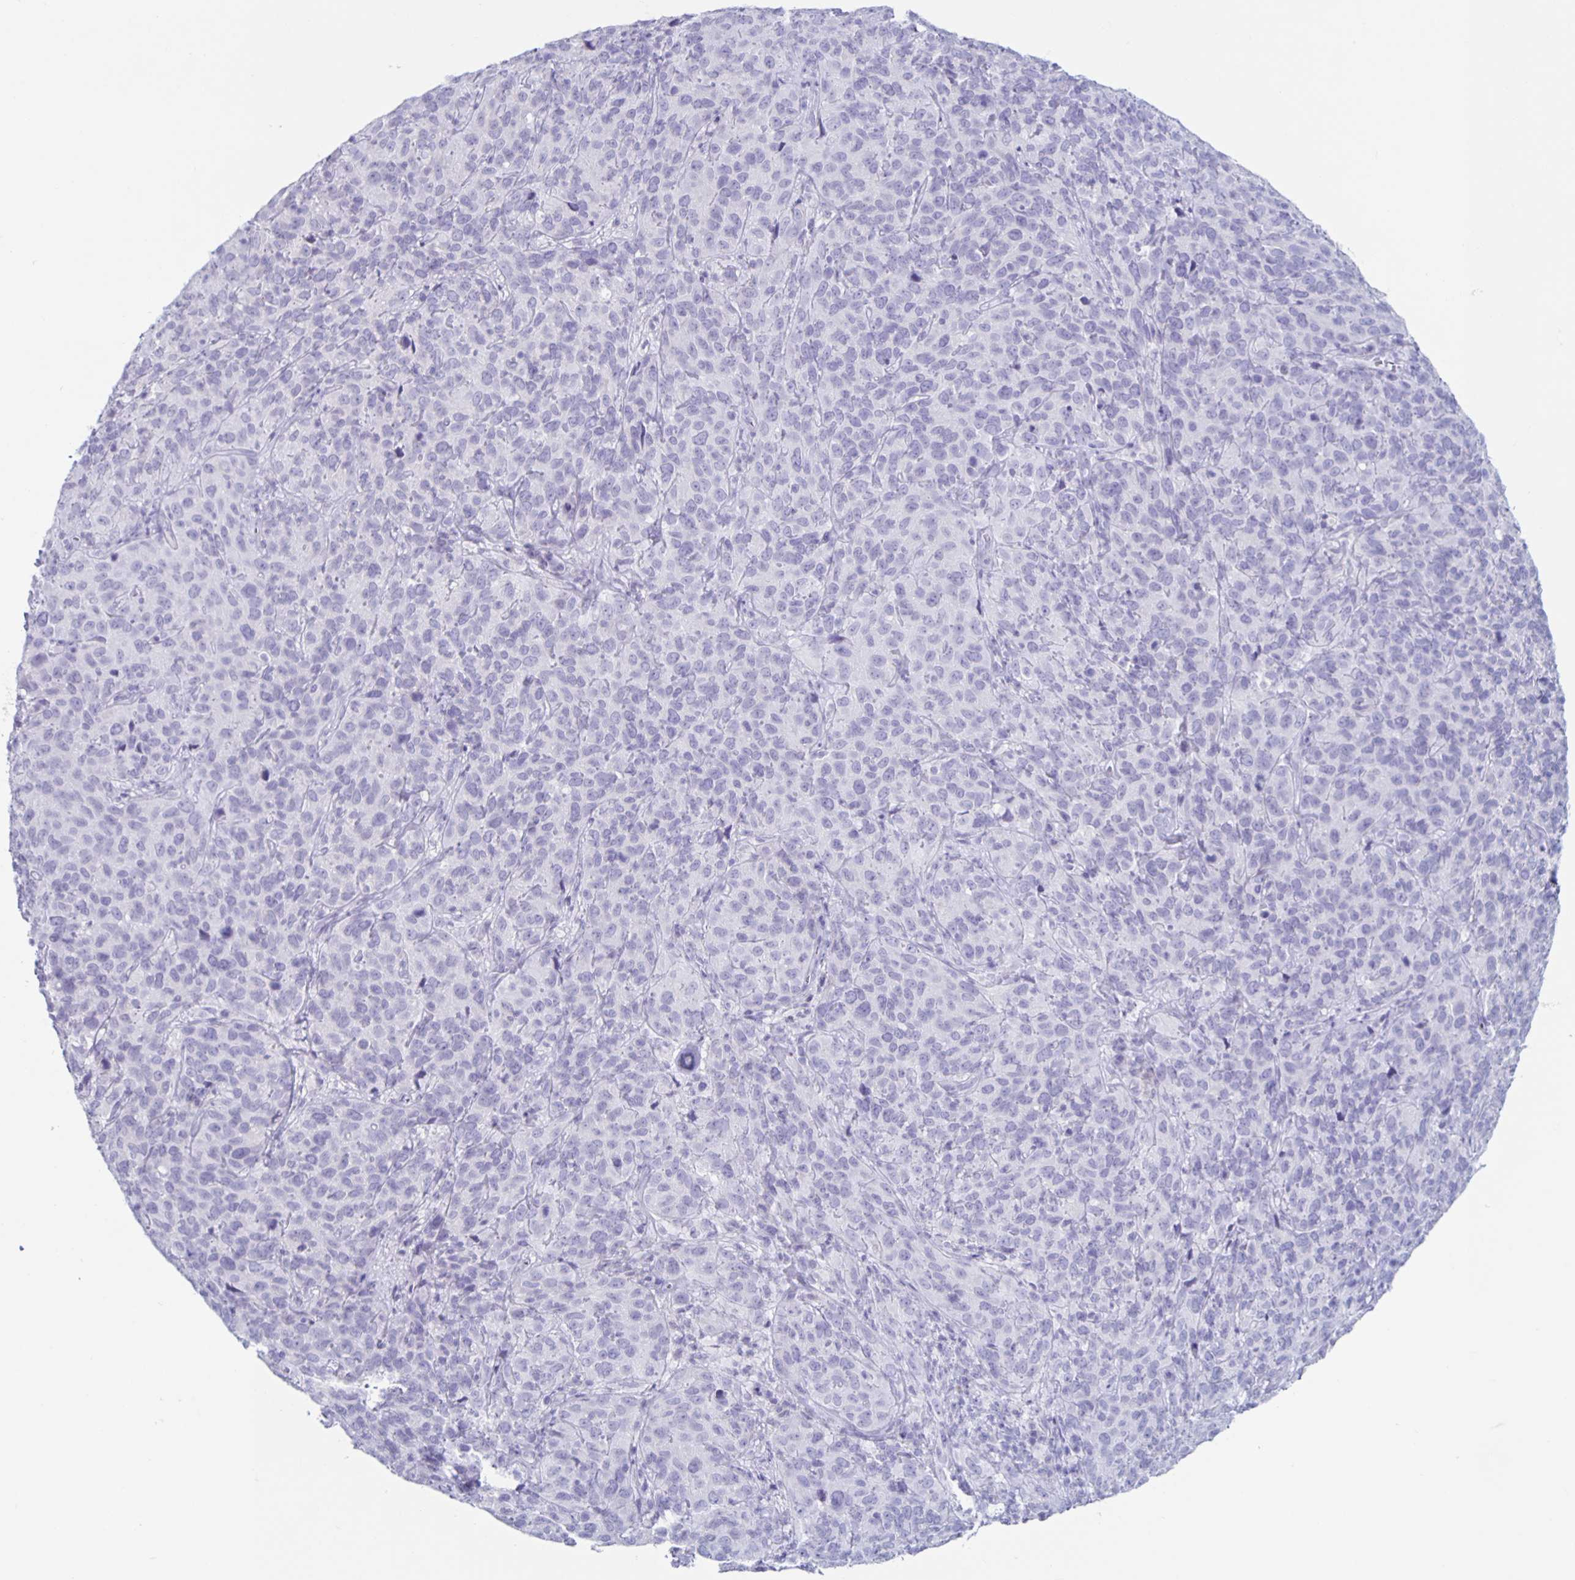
{"staining": {"intensity": "negative", "quantity": "none", "location": "none"}, "tissue": "cervical cancer", "cell_type": "Tumor cells", "image_type": "cancer", "snomed": [{"axis": "morphology", "description": "Squamous cell carcinoma, NOS"}, {"axis": "topography", "description": "Cervix"}], "caption": "There is no significant positivity in tumor cells of cervical cancer (squamous cell carcinoma).", "gene": "CT45A5", "patient": {"sex": "female", "age": 51}}